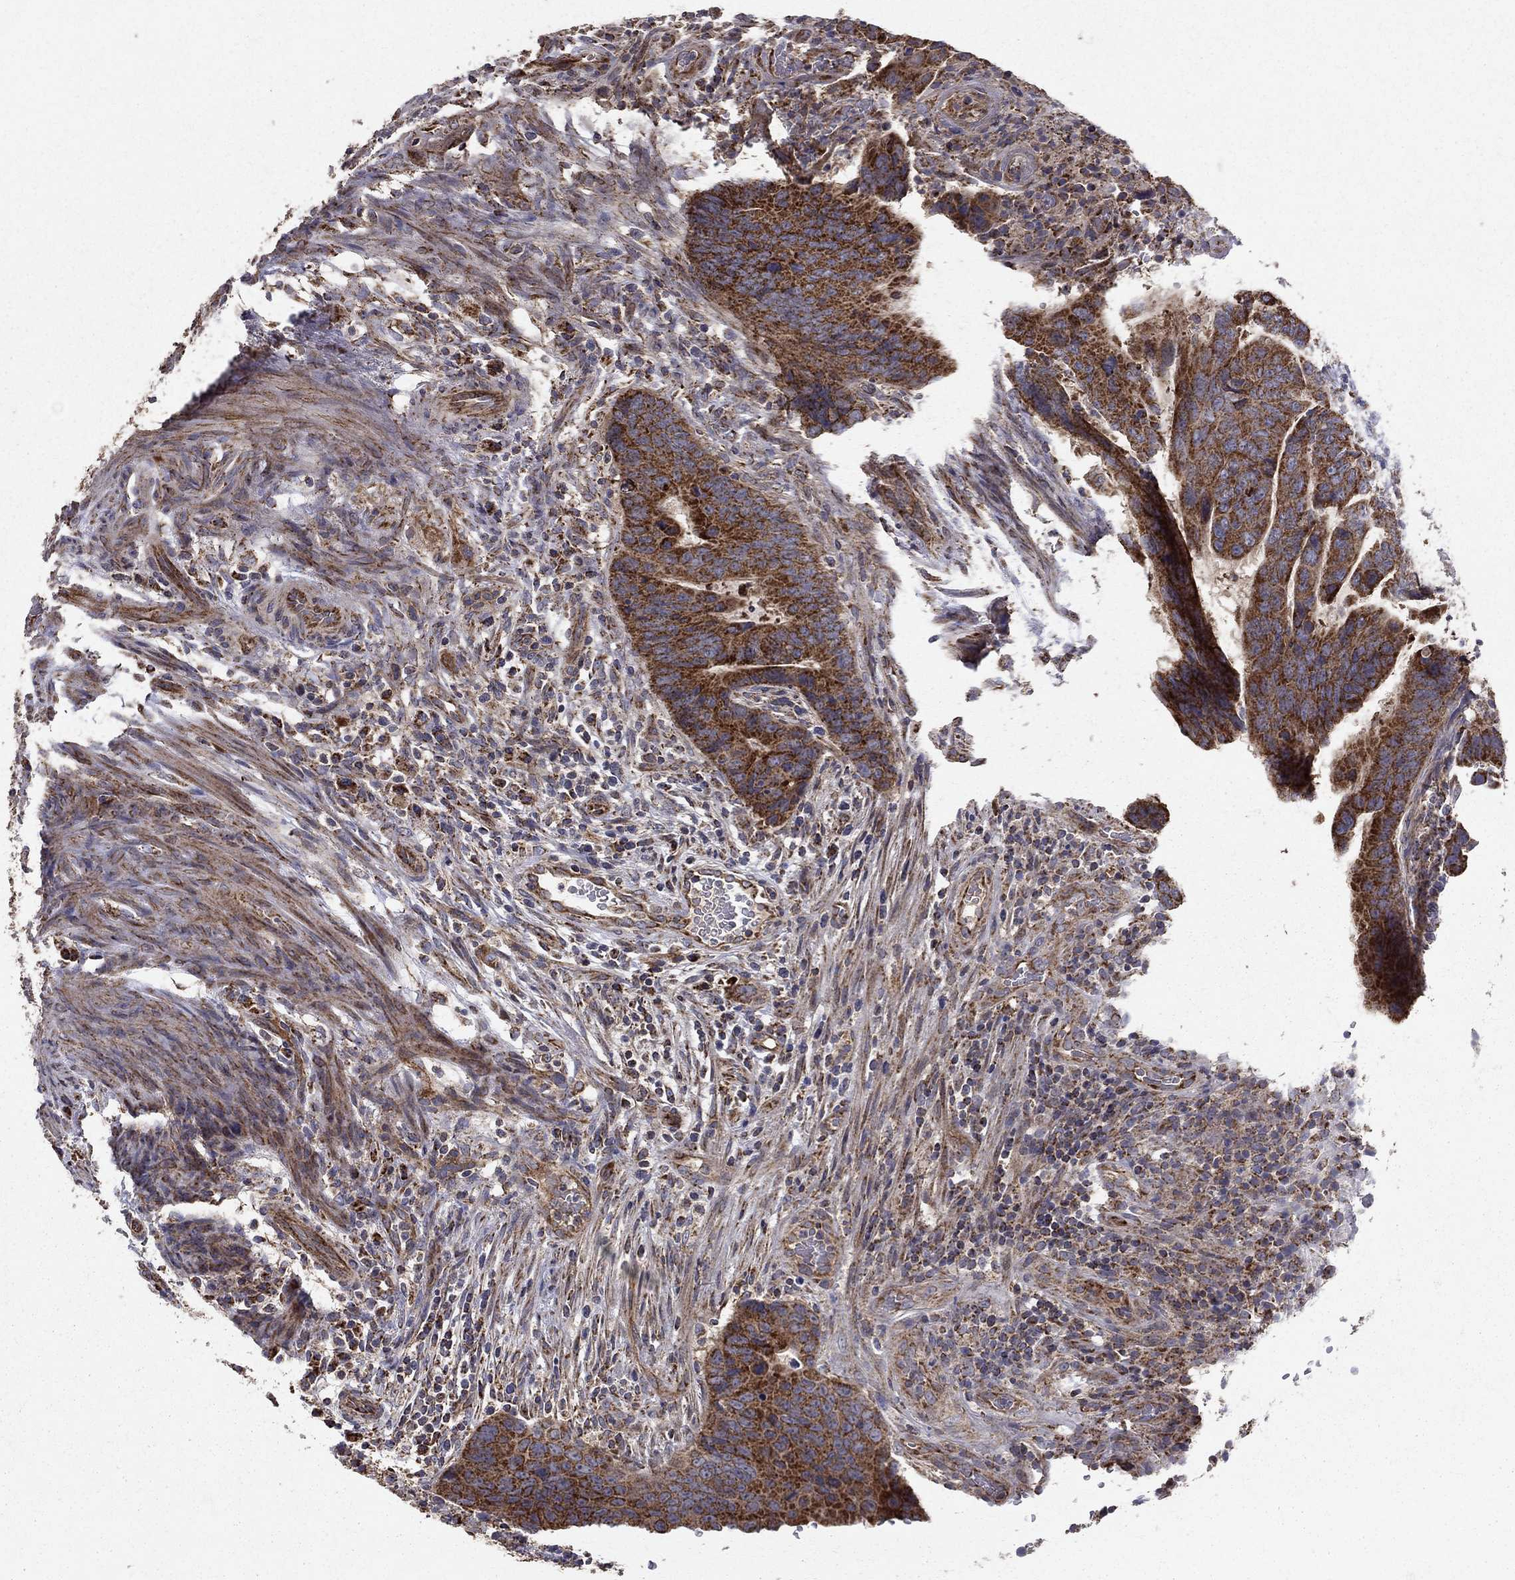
{"staining": {"intensity": "strong", "quantity": ">75%", "location": "cytoplasmic/membranous"}, "tissue": "colorectal cancer", "cell_type": "Tumor cells", "image_type": "cancer", "snomed": [{"axis": "morphology", "description": "Adenocarcinoma, NOS"}, {"axis": "topography", "description": "Colon"}], "caption": "Strong cytoplasmic/membranous positivity is identified in about >75% of tumor cells in colorectal cancer. The protein of interest is shown in brown color, while the nuclei are stained blue.", "gene": "NDUFS8", "patient": {"sex": "female", "age": 56}}